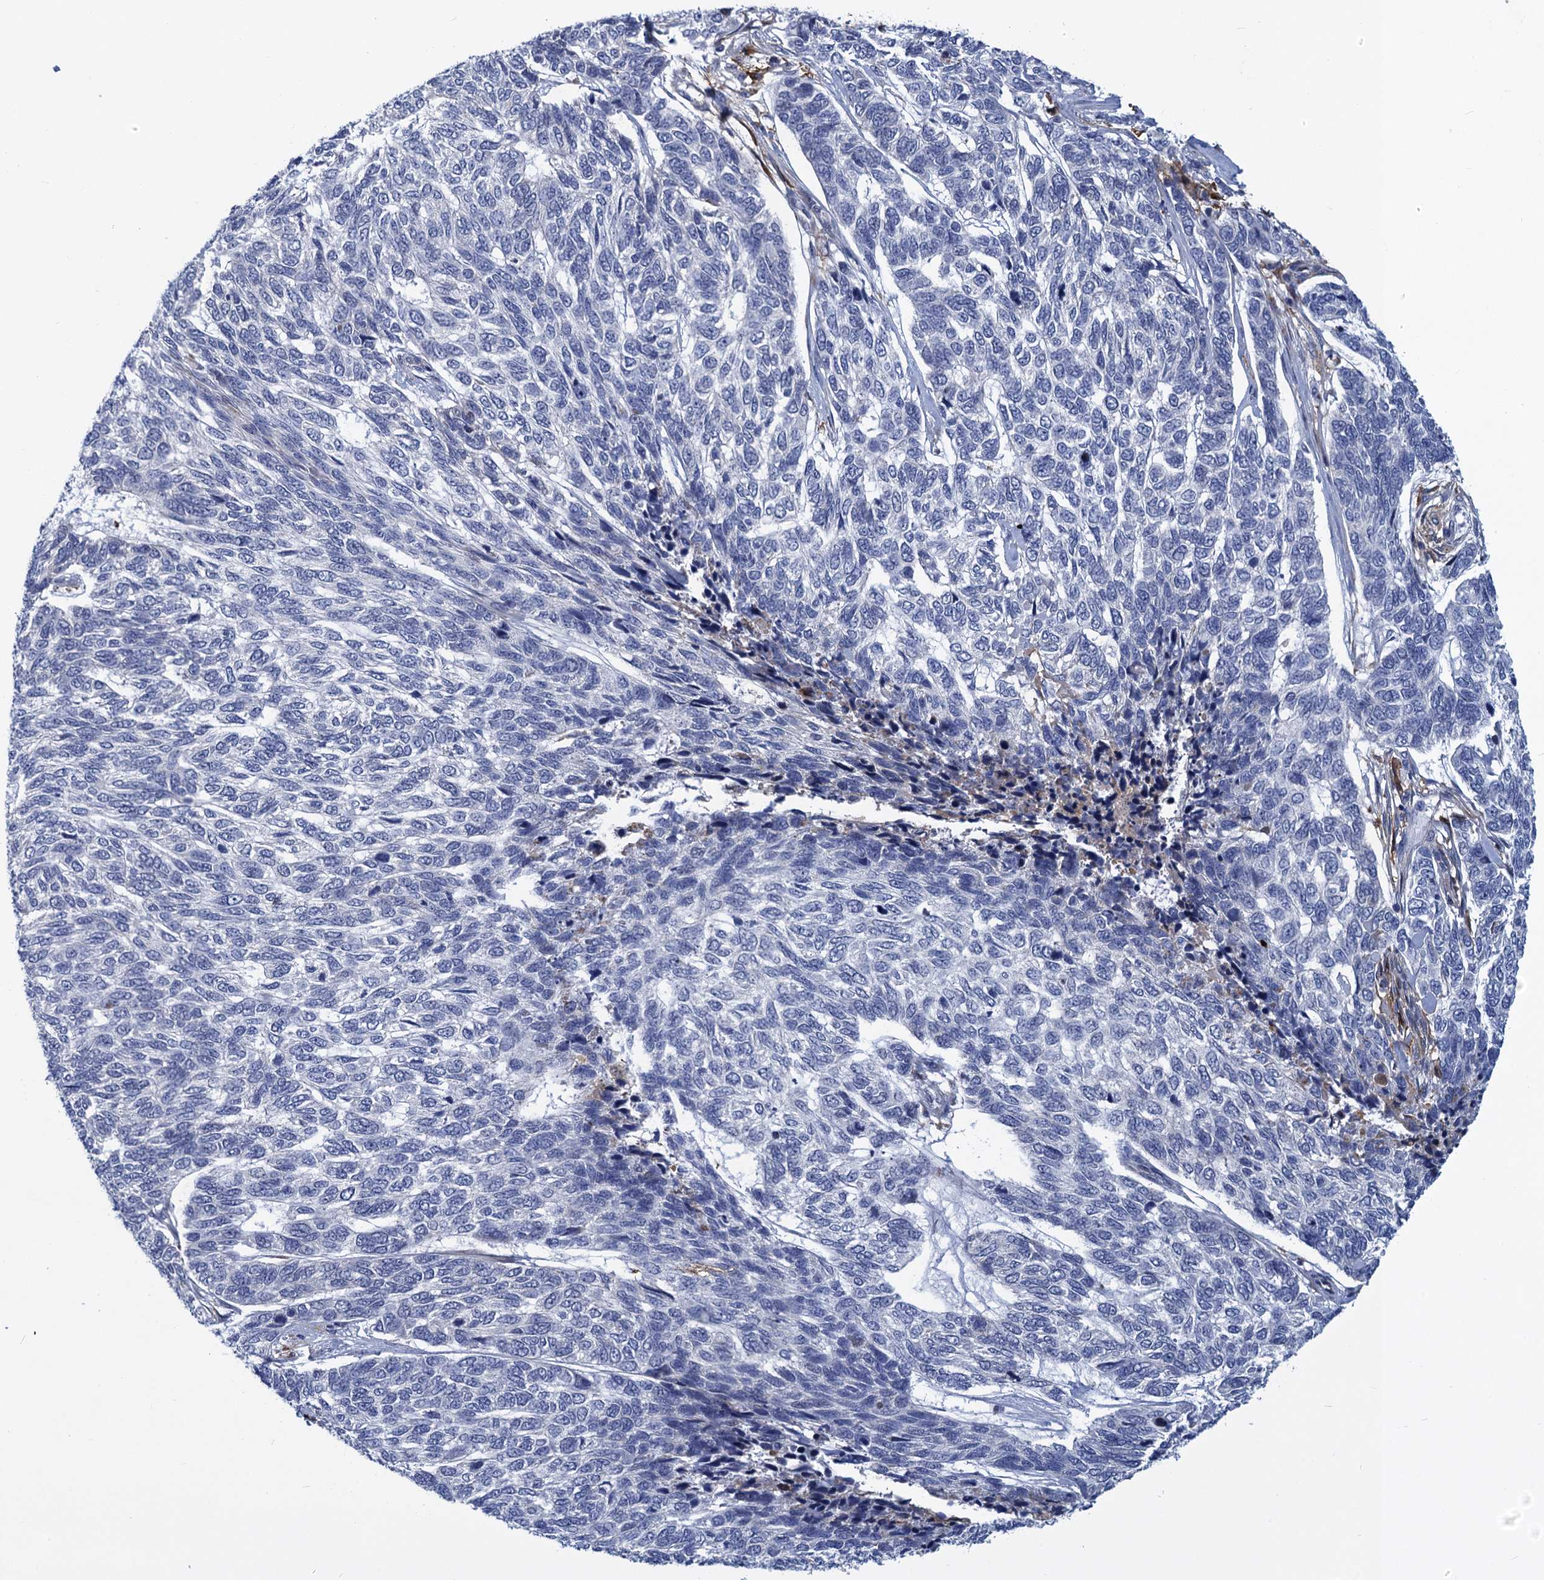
{"staining": {"intensity": "negative", "quantity": "none", "location": "none"}, "tissue": "skin cancer", "cell_type": "Tumor cells", "image_type": "cancer", "snomed": [{"axis": "morphology", "description": "Basal cell carcinoma"}, {"axis": "topography", "description": "Skin"}], "caption": "Immunohistochemical staining of human skin cancer (basal cell carcinoma) exhibits no significant staining in tumor cells. (DAB IHC, high magnification).", "gene": "DNHD1", "patient": {"sex": "female", "age": 65}}